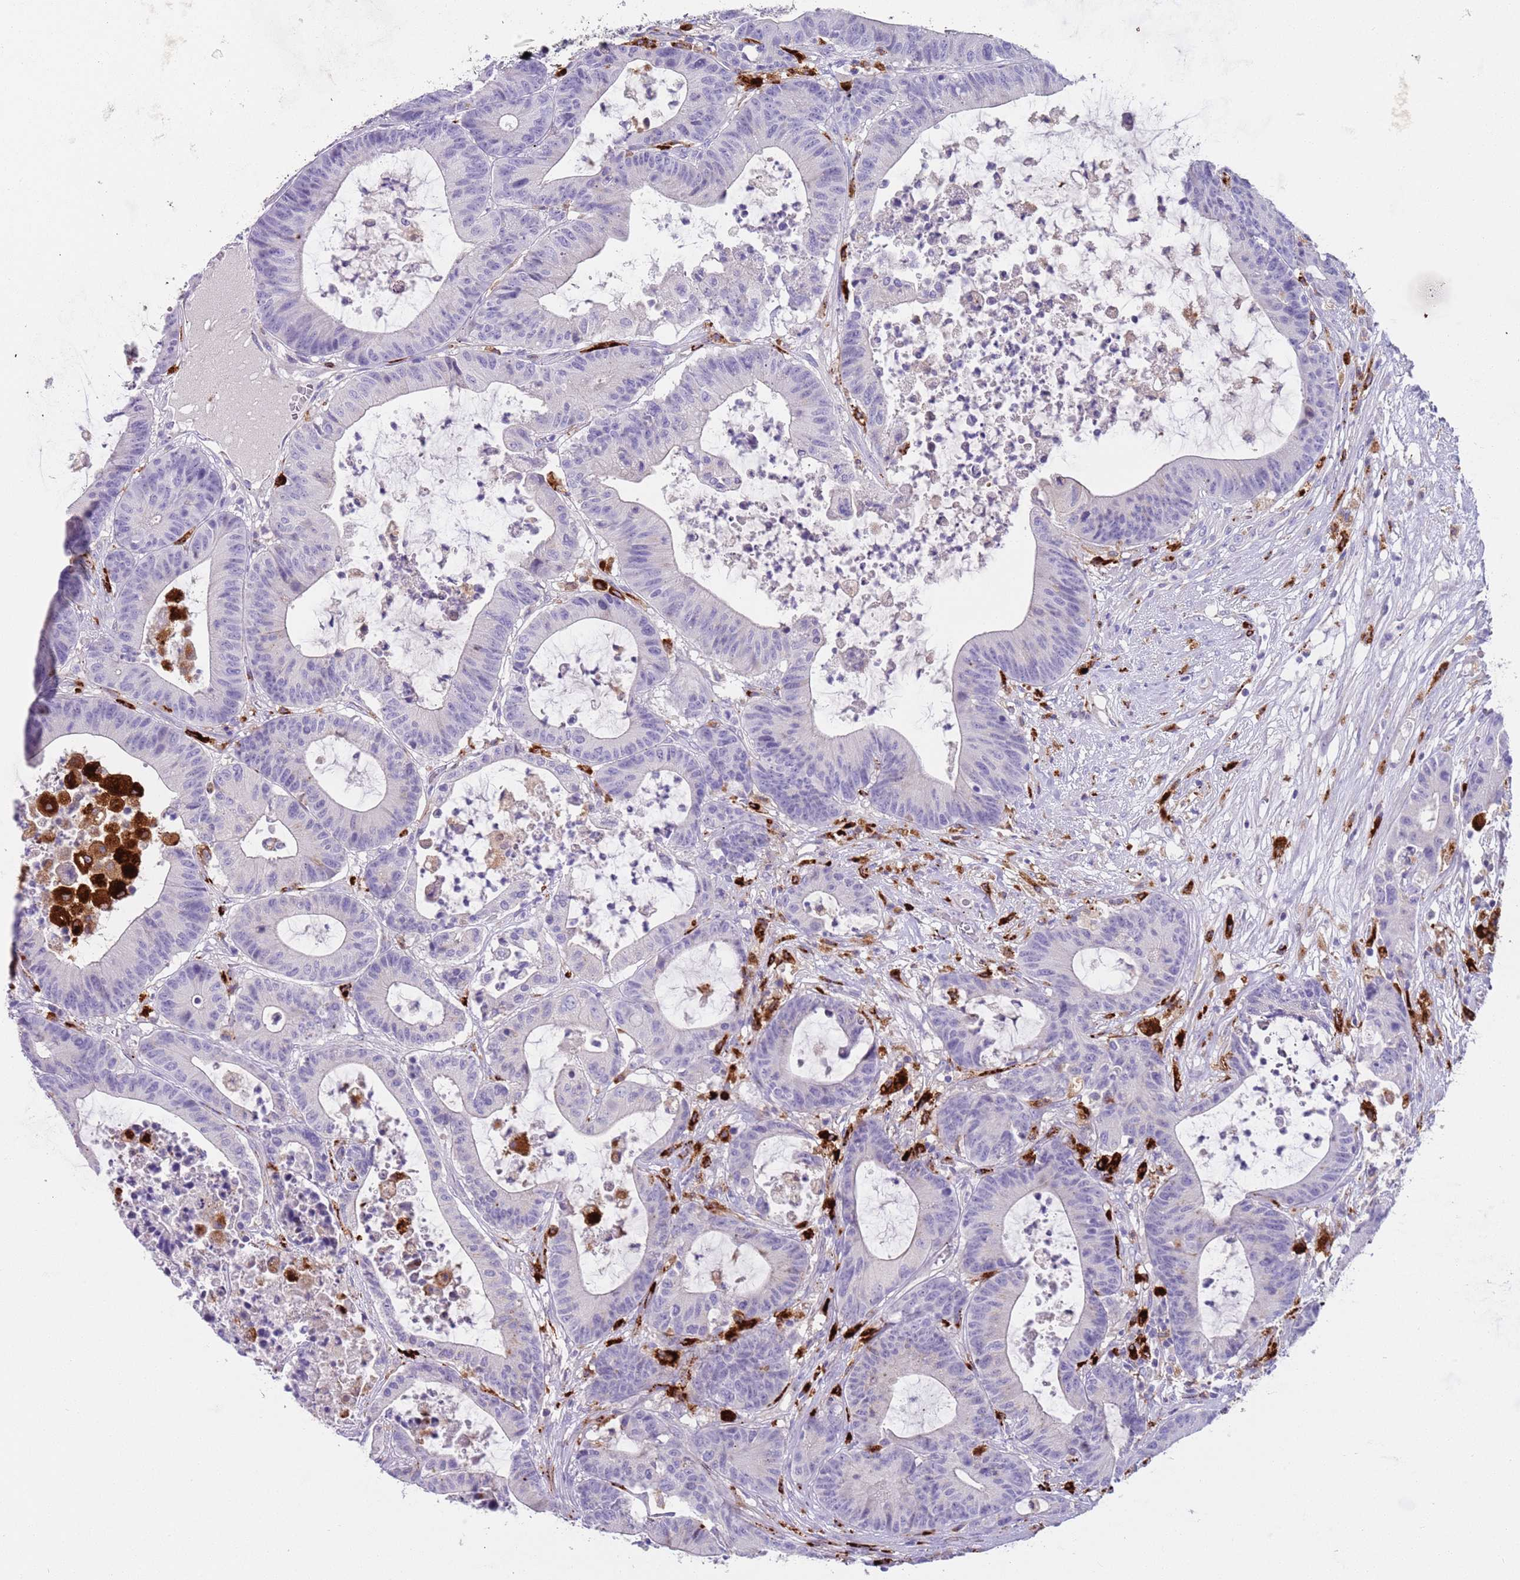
{"staining": {"intensity": "negative", "quantity": "none", "location": "none"}, "tissue": "colorectal cancer", "cell_type": "Tumor cells", "image_type": "cancer", "snomed": [{"axis": "morphology", "description": "Adenocarcinoma, NOS"}, {"axis": "topography", "description": "Colon"}], "caption": "This is a histopathology image of immunohistochemistry staining of adenocarcinoma (colorectal), which shows no positivity in tumor cells. (DAB (3,3'-diaminobenzidine) immunohistochemistry with hematoxylin counter stain).", "gene": "LRRN3", "patient": {"sex": "female", "age": 84}}